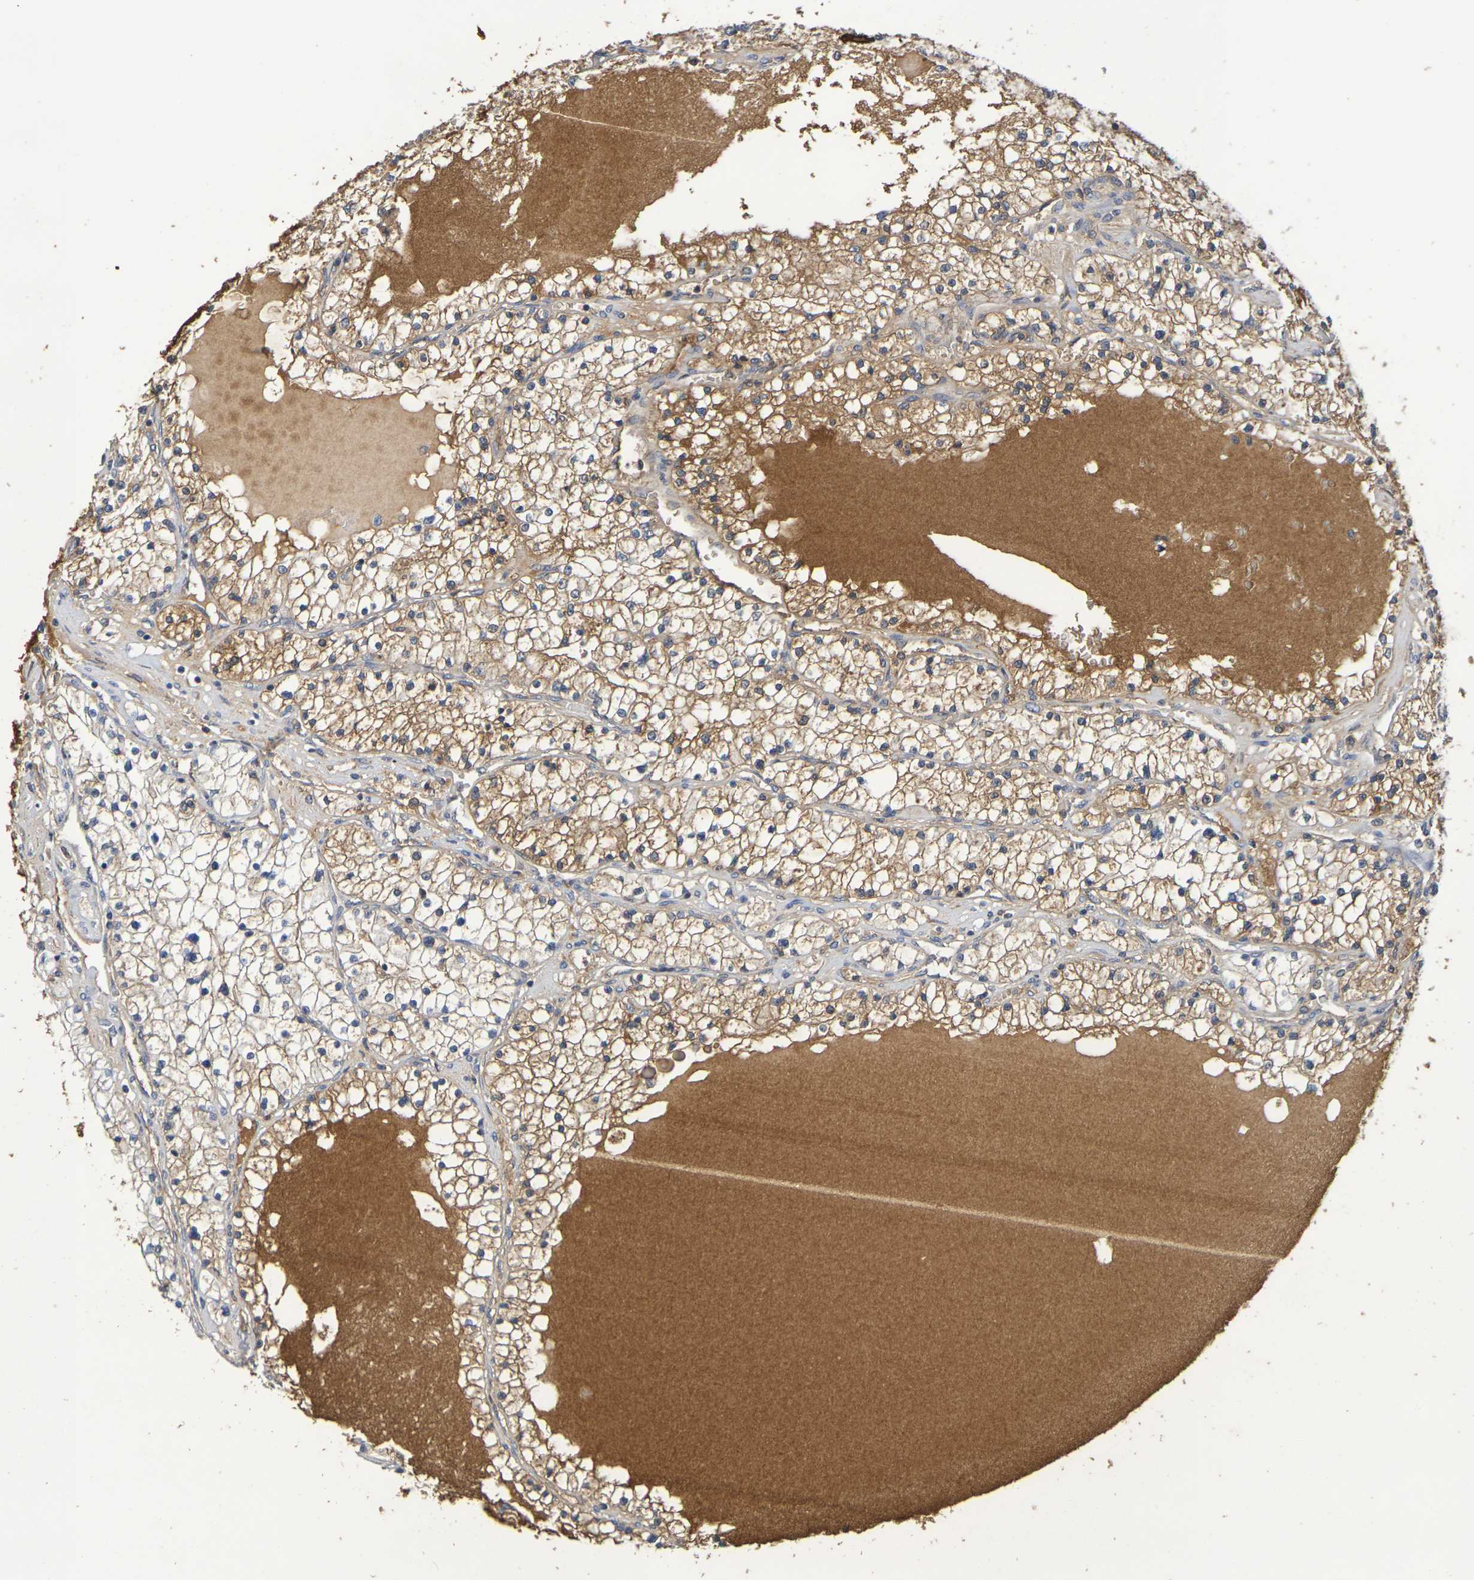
{"staining": {"intensity": "moderate", "quantity": "25%-75%", "location": "cytoplasmic/membranous"}, "tissue": "renal cancer", "cell_type": "Tumor cells", "image_type": "cancer", "snomed": [{"axis": "morphology", "description": "Adenocarcinoma, NOS"}, {"axis": "topography", "description": "Kidney"}], "caption": "Immunohistochemical staining of renal cancer exhibits moderate cytoplasmic/membranous protein staining in approximately 25%-75% of tumor cells.", "gene": "TERF2", "patient": {"sex": "male", "age": 68}}